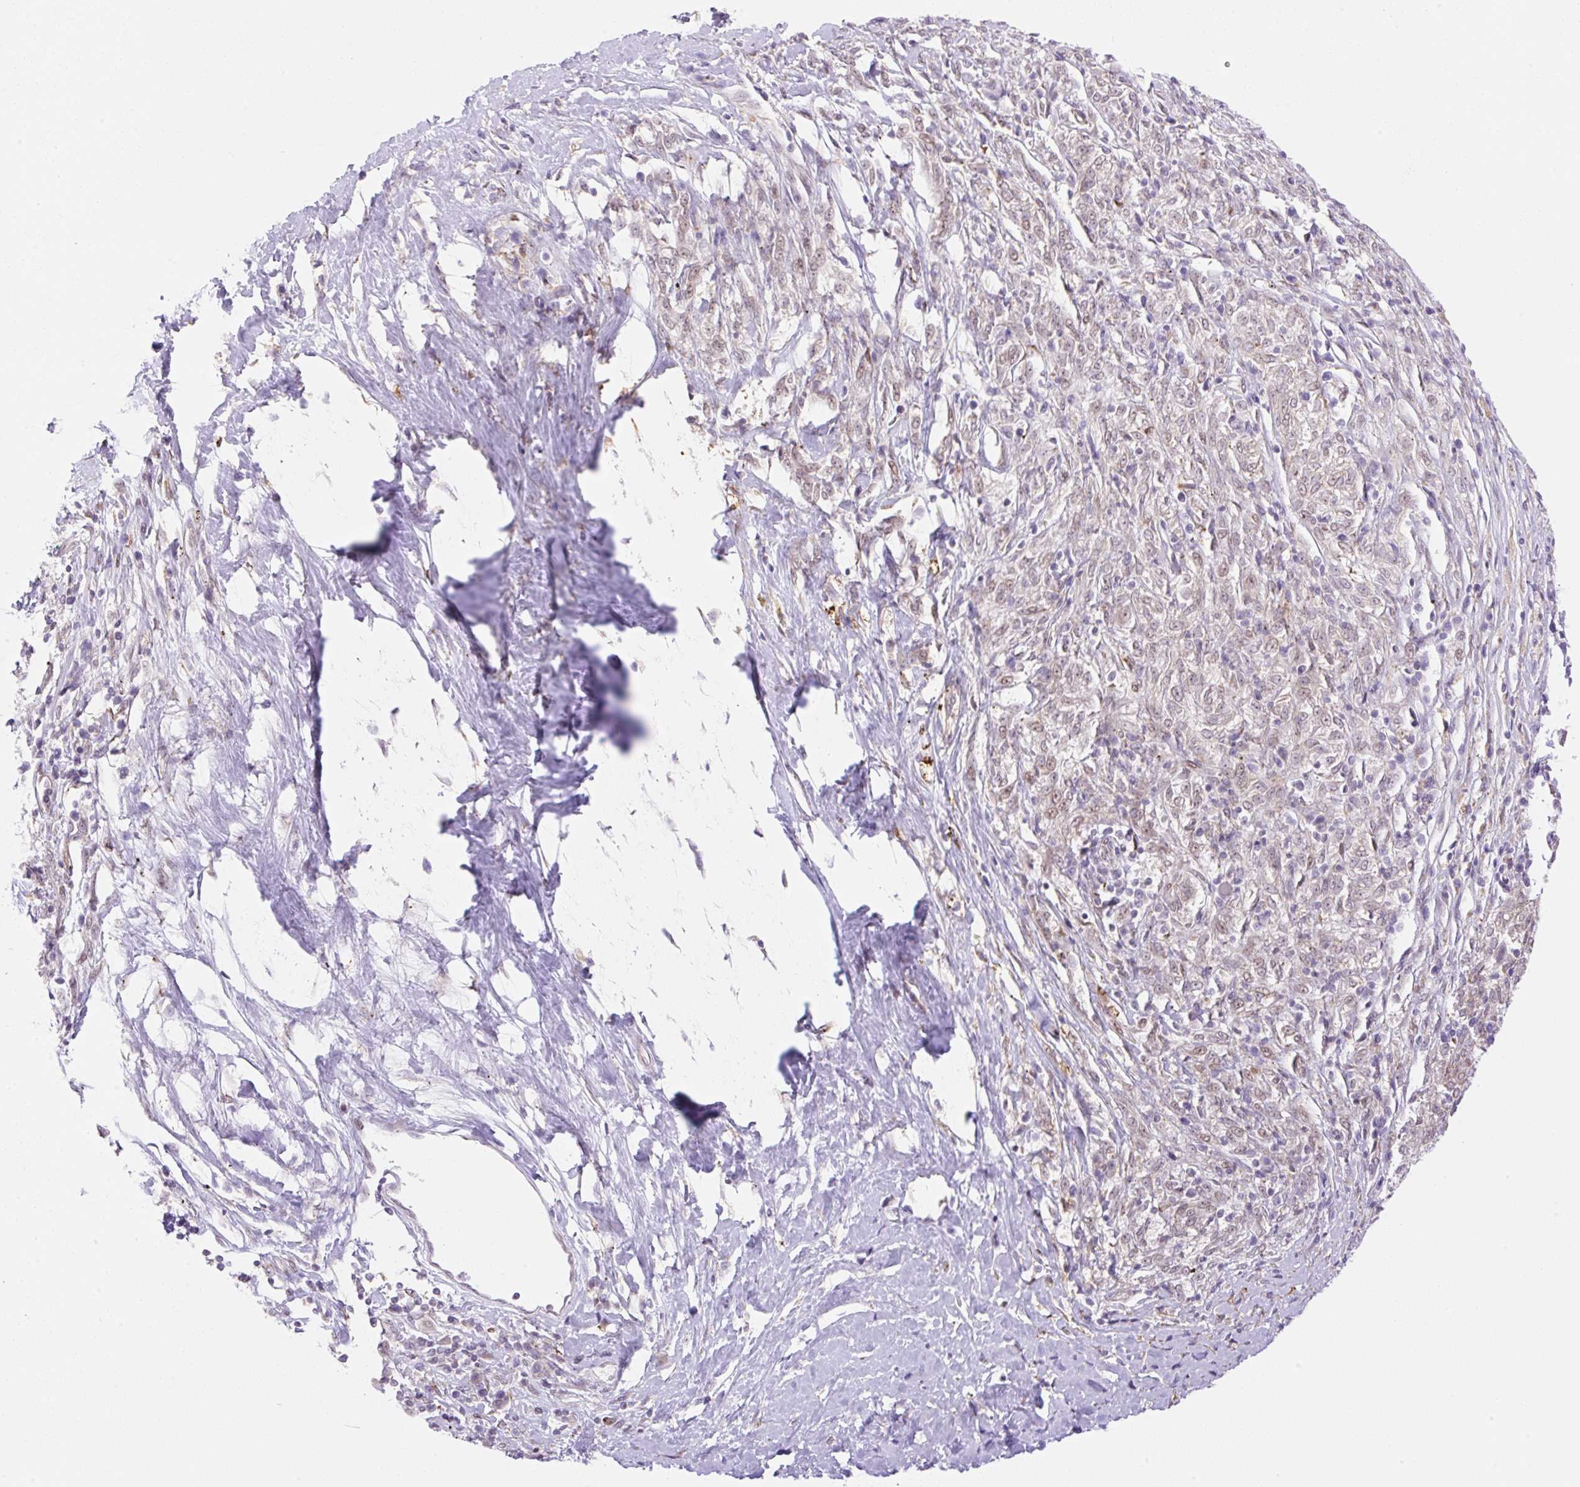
{"staining": {"intensity": "weak", "quantity": "25%-75%", "location": "cytoplasmic/membranous,nuclear"}, "tissue": "melanoma", "cell_type": "Tumor cells", "image_type": "cancer", "snomed": [{"axis": "morphology", "description": "Malignant melanoma, NOS"}, {"axis": "topography", "description": "Skin"}], "caption": "Immunohistochemical staining of human malignant melanoma exhibits low levels of weak cytoplasmic/membranous and nuclear protein staining in about 25%-75% of tumor cells. The protein is shown in brown color, while the nuclei are stained blue.", "gene": "ZFP41", "patient": {"sex": "female", "age": 72}}